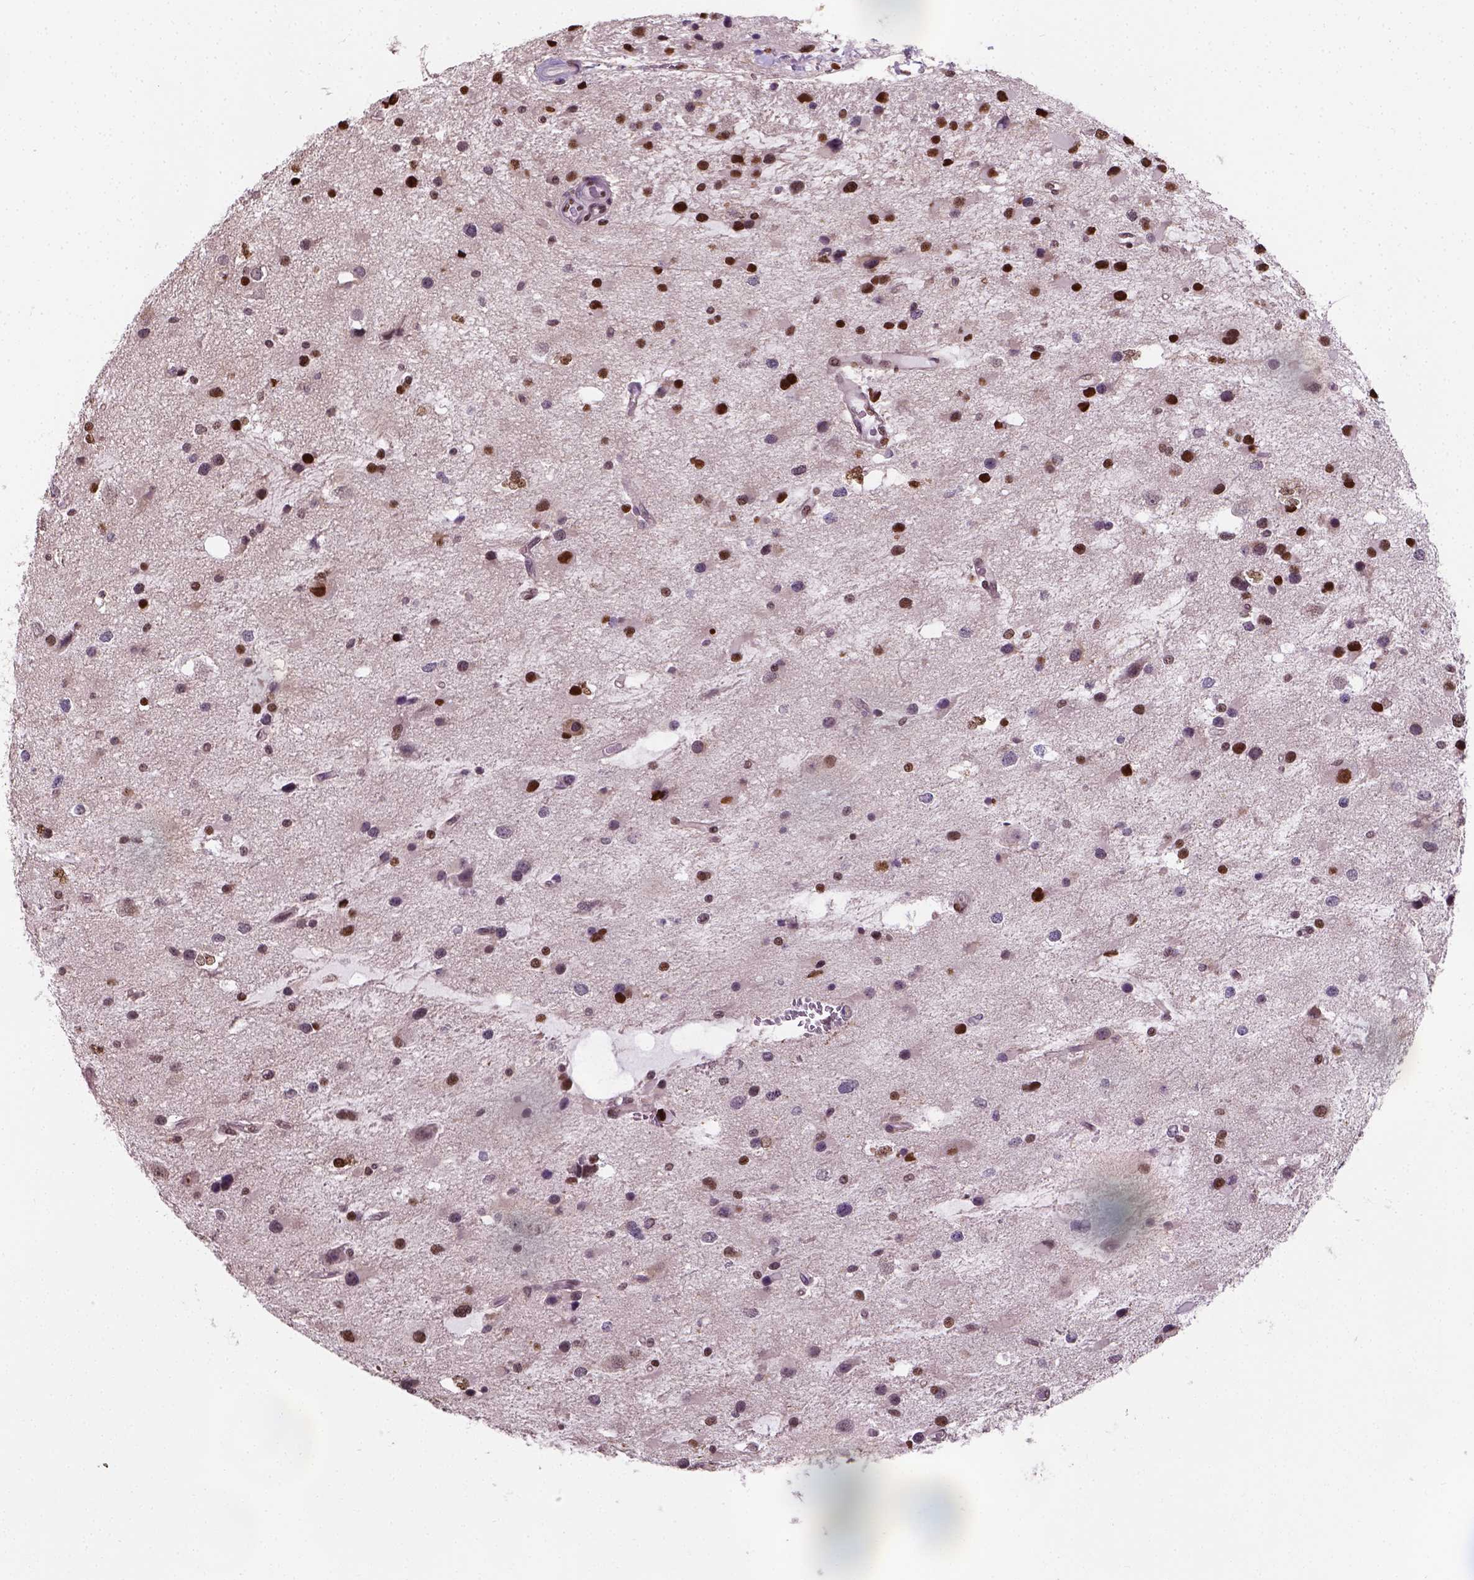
{"staining": {"intensity": "moderate", "quantity": "25%-75%", "location": "nuclear"}, "tissue": "glioma", "cell_type": "Tumor cells", "image_type": "cancer", "snomed": [{"axis": "morphology", "description": "Glioma, malignant, Low grade"}, {"axis": "topography", "description": "Brain"}], "caption": "Malignant glioma (low-grade) stained with a protein marker displays moderate staining in tumor cells.", "gene": "C1orf112", "patient": {"sex": "female", "age": 32}}